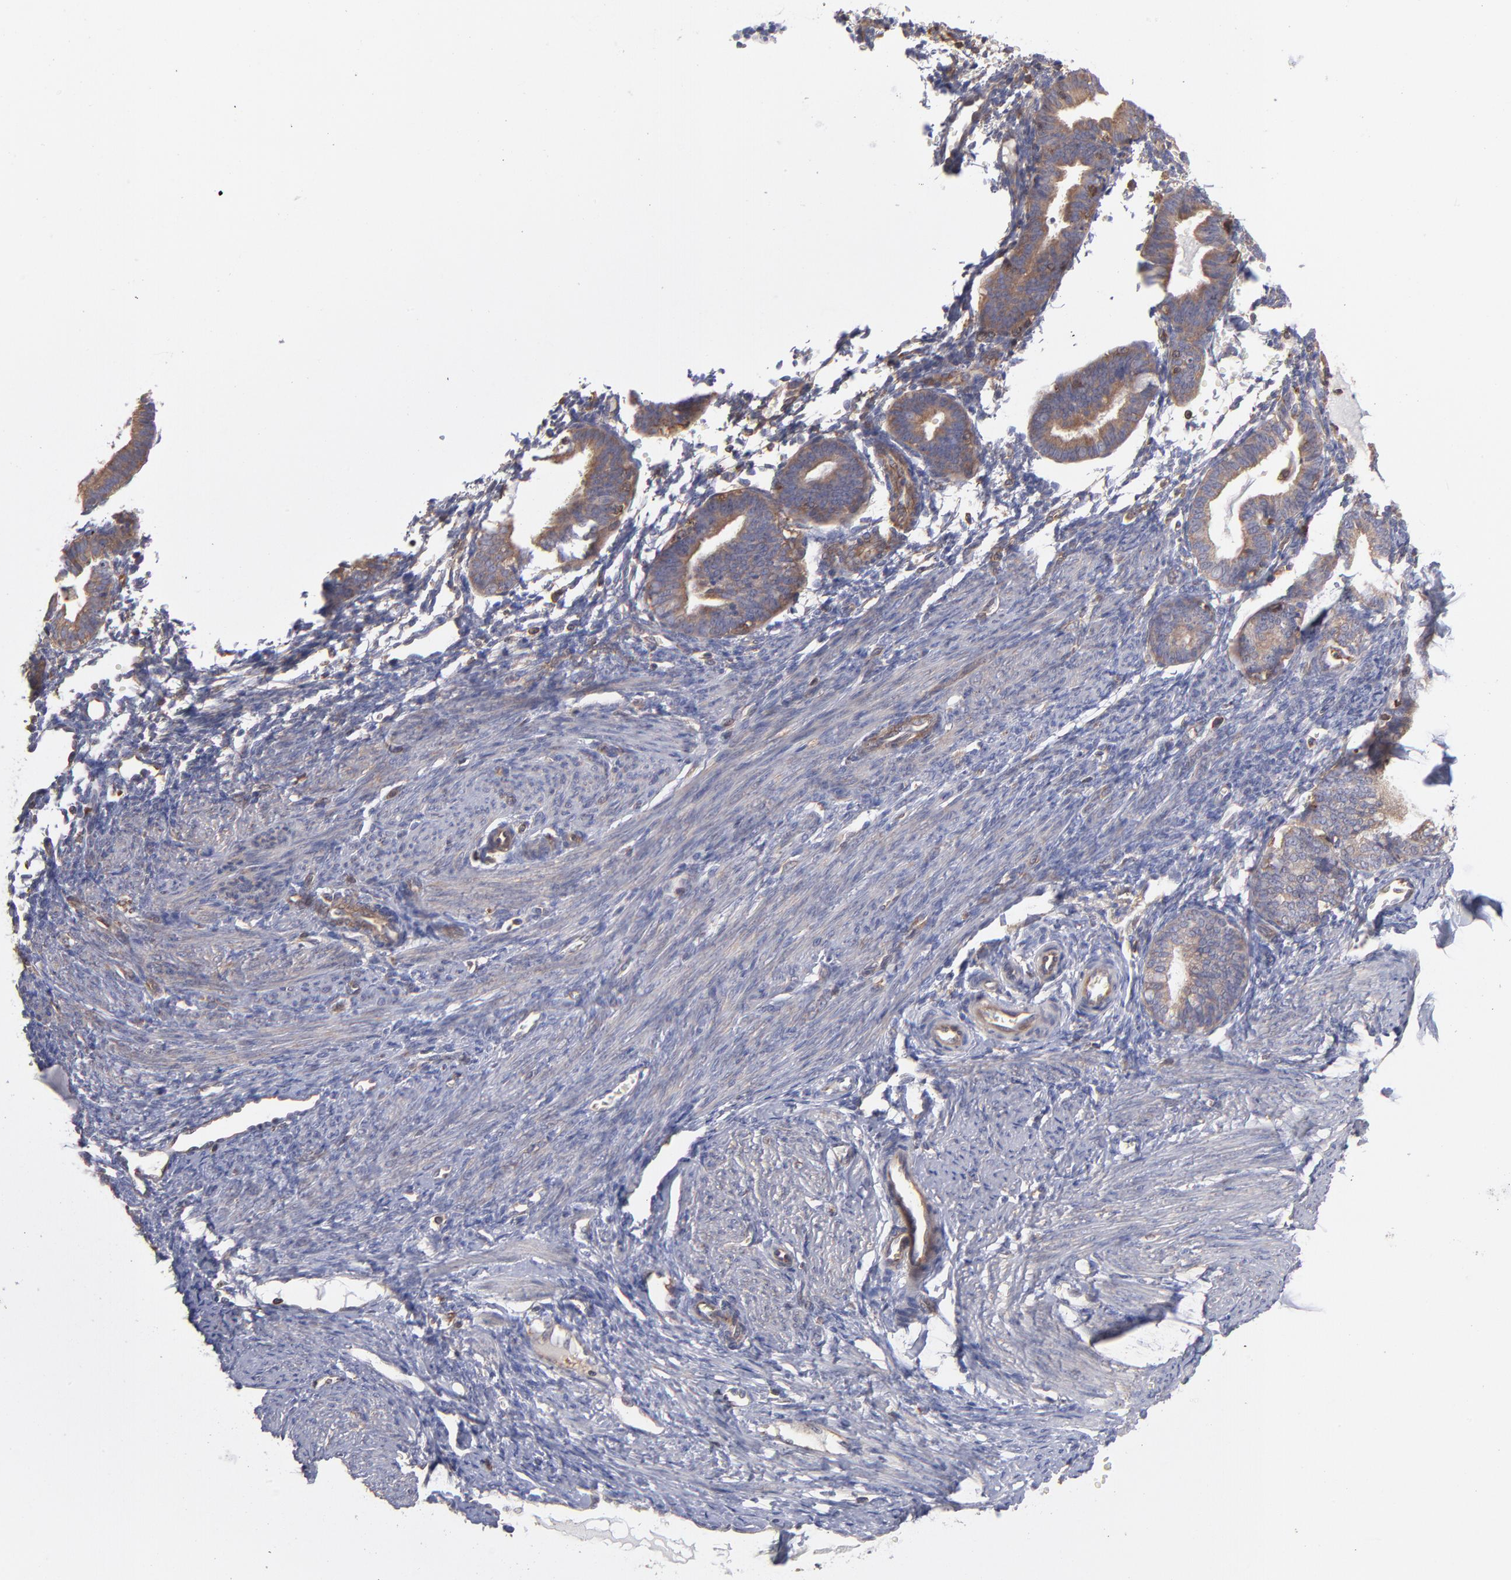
{"staining": {"intensity": "weak", "quantity": "25%-75%", "location": "cytoplasmic/membranous"}, "tissue": "endometrium", "cell_type": "Cells in endometrial stroma", "image_type": "normal", "snomed": [{"axis": "morphology", "description": "Normal tissue, NOS"}, {"axis": "topography", "description": "Endometrium"}], "caption": "Protein expression analysis of unremarkable endometrium reveals weak cytoplasmic/membranous positivity in about 25%-75% of cells in endometrial stroma.", "gene": "MAPRE1", "patient": {"sex": "female", "age": 61}}